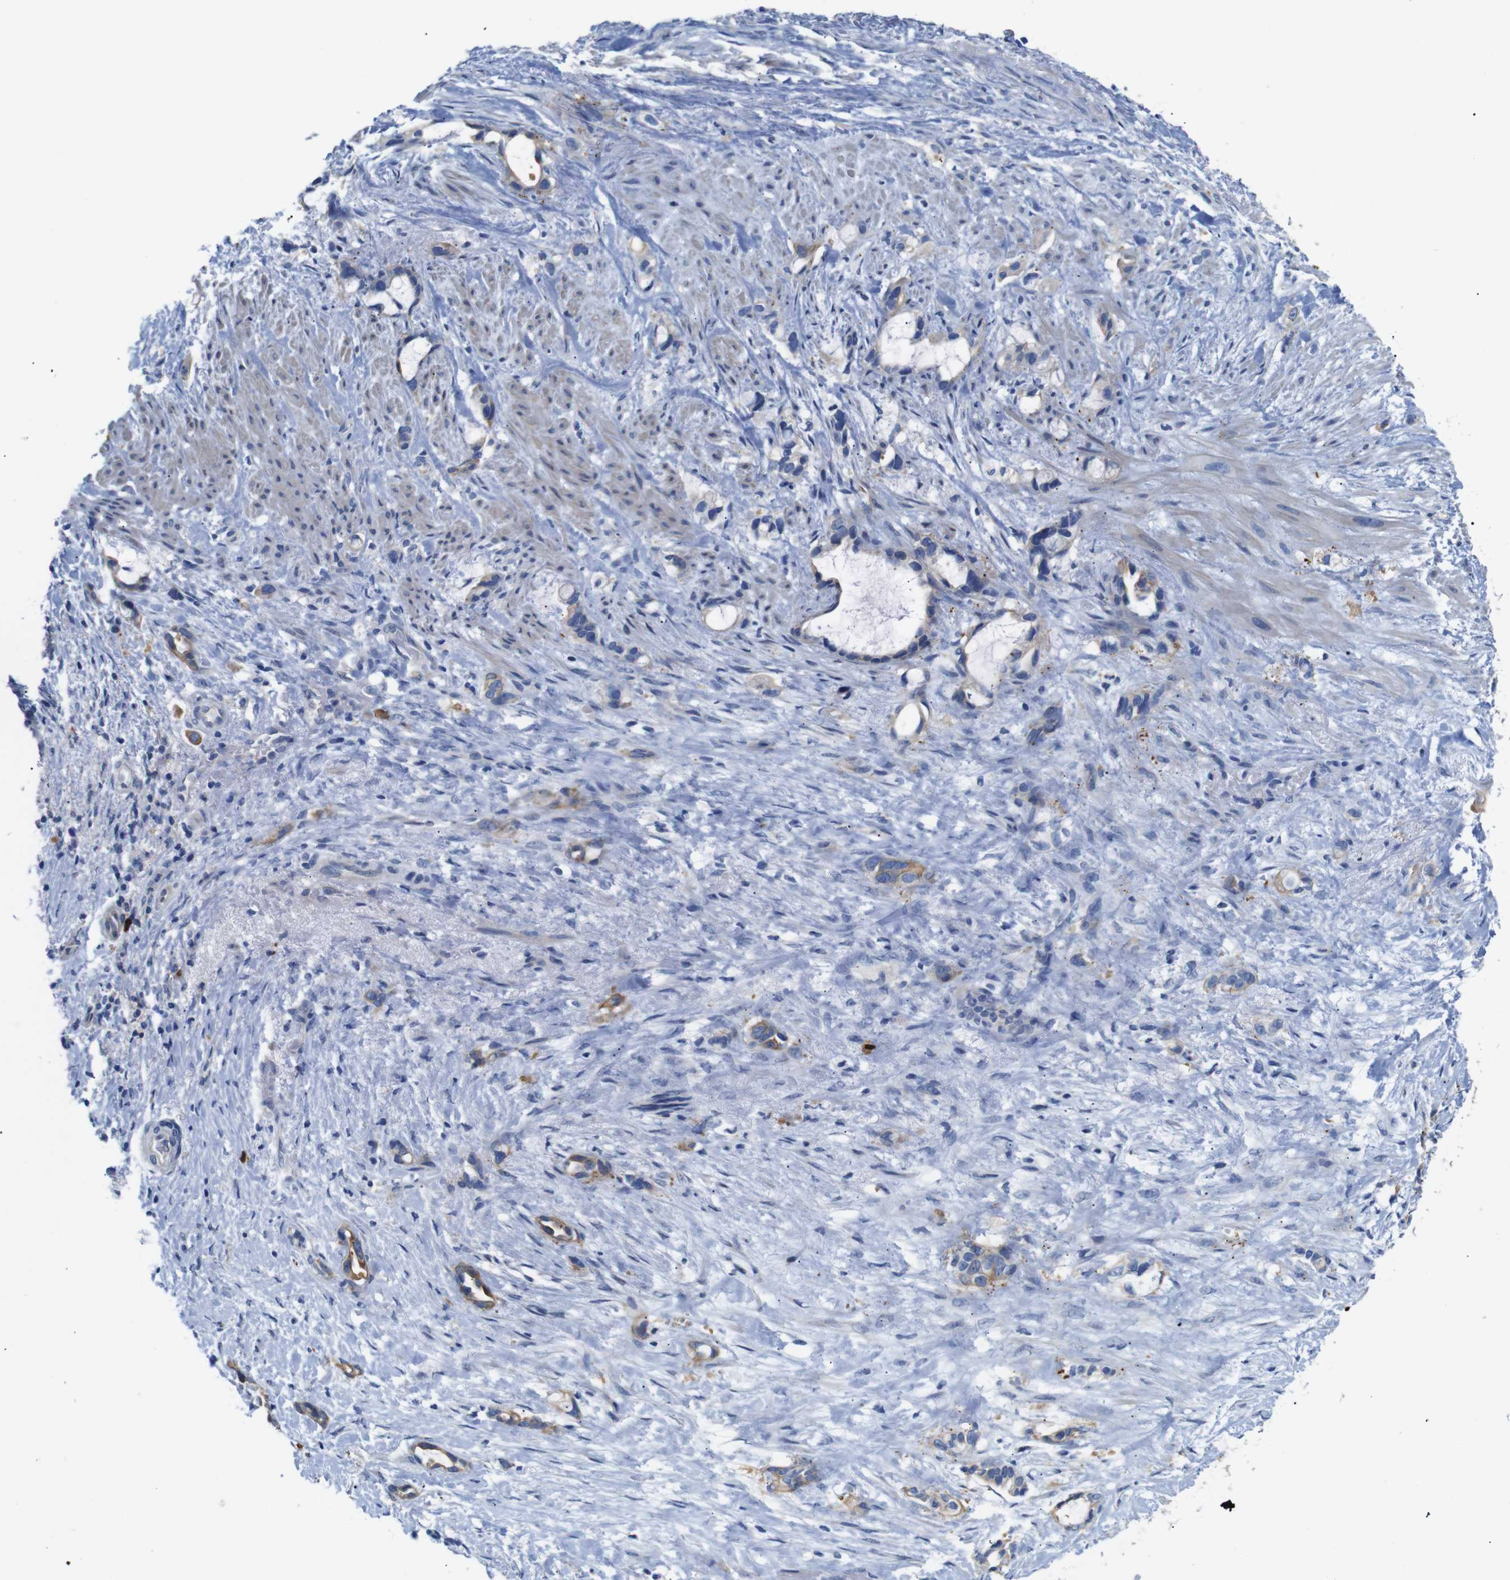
{"staining": {"intensity": "moderate", "quantity": "25%-75%", "location": "cytoplasmic/membranous"}, "tissue": "liver cancer", "cell_type": "Tumor cells", "image_type": "cancer", "snomed": [{"axis": "morphology", "description": "Cholangiocarcinoma"}, {"axis": "topography", "description": "Liver"}], "caption": "This is a histology image of immunohistochemistry staining of liver cancer (cholangiocarcinoma), which shows moderate positivity in the cytoplasmic/membranous of tumor cells.", "gene": "ALOX15", "patient": {"sex": "female", "age": 65}}